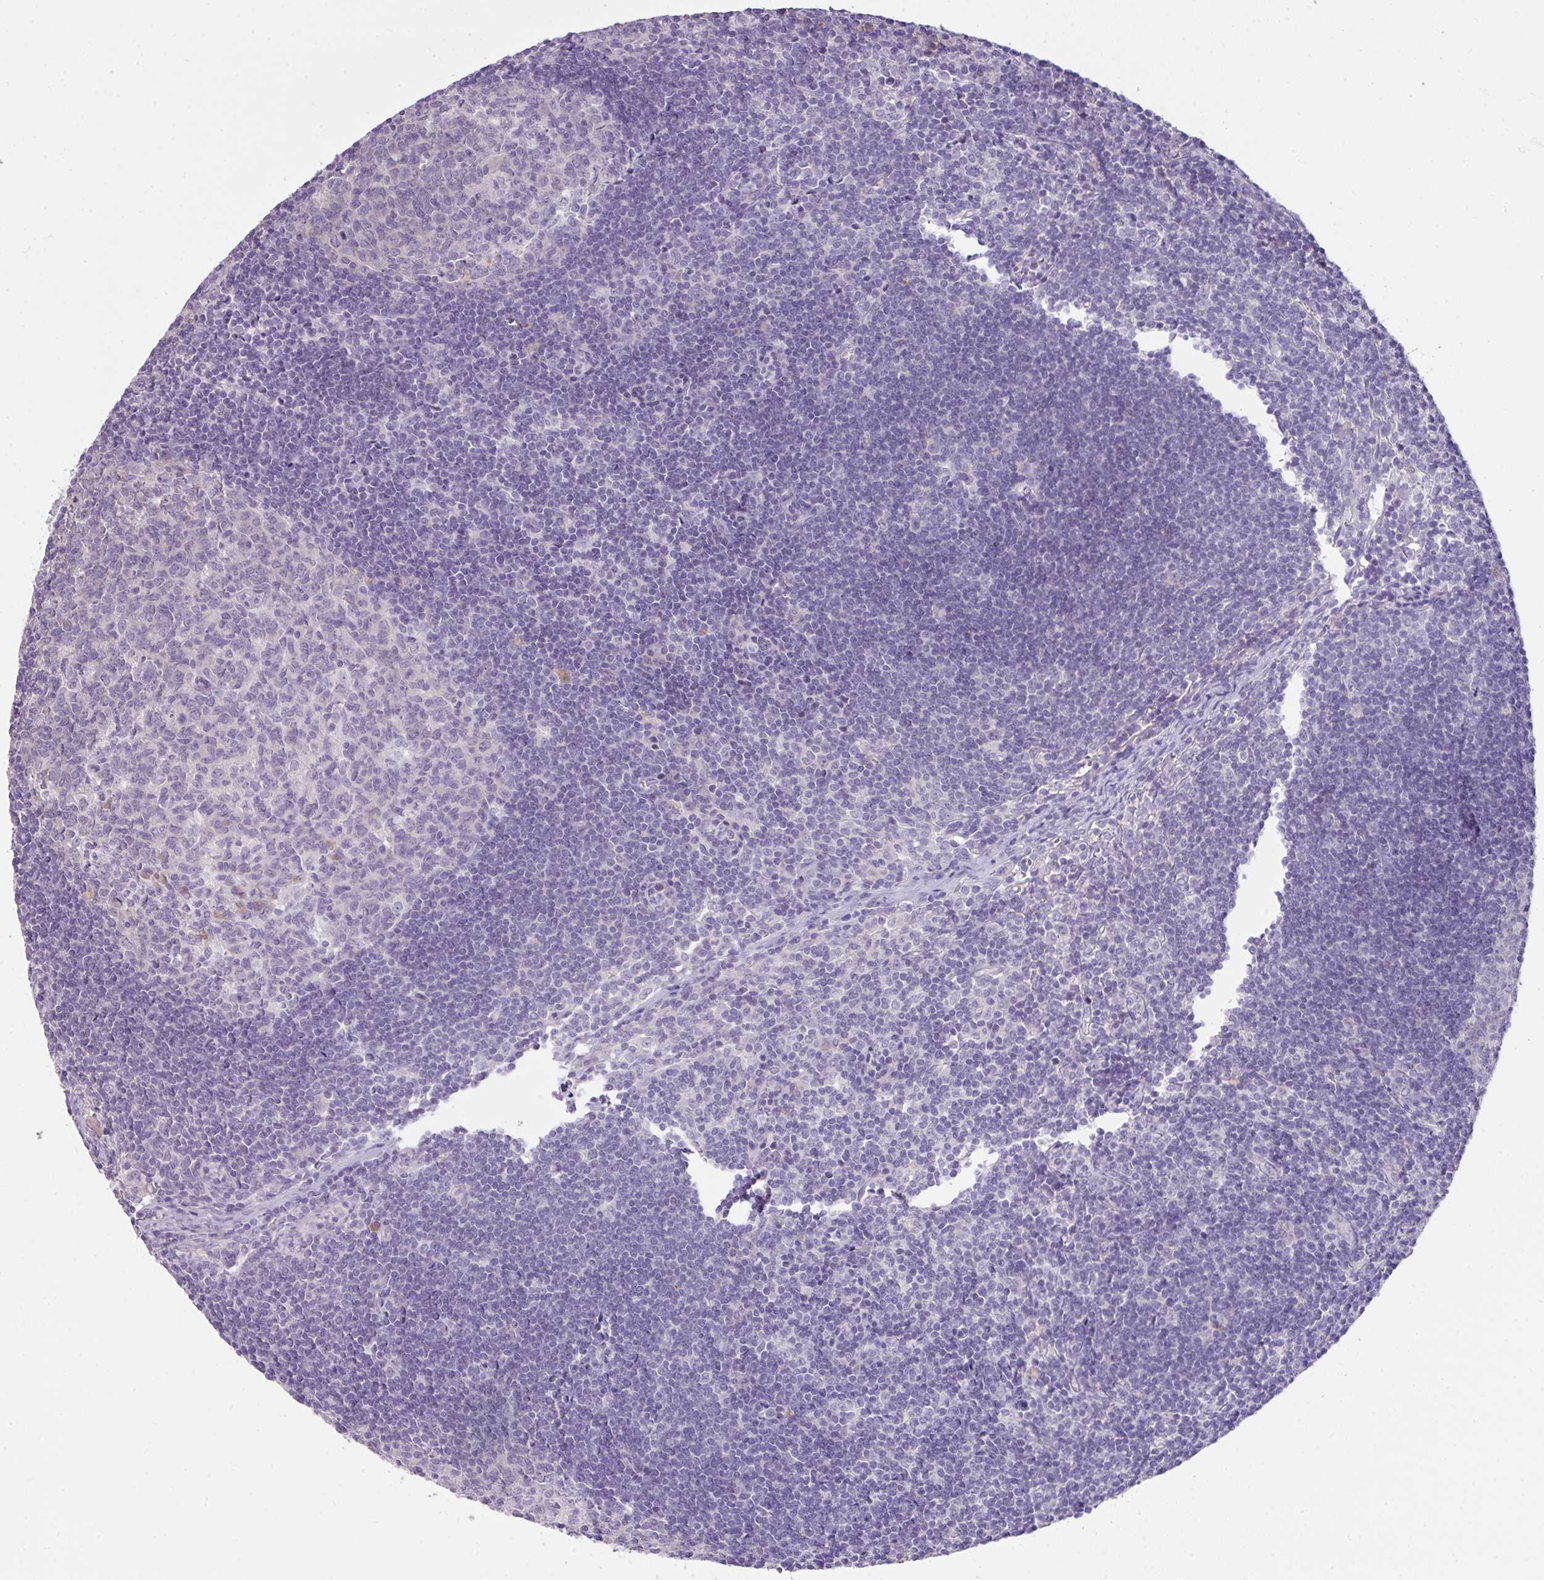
{"staining": {"intensity": "negative", "quantity": "none", "location": "none"}, "tissue": "lymph node", "cell_type": "Germinal center cells", "image_type": "normal", "snomed": [{"axis": "morphology", "description": "Normal tissue, NOS"}, {"axis": "topography", "description": "Lymph node"}], "caption": "Histopathology image shows no significant protein staining in germinal center cells of benign lymph node.", "gene": "OR6C6", "patient": {"sex": "female", "age": 29}}